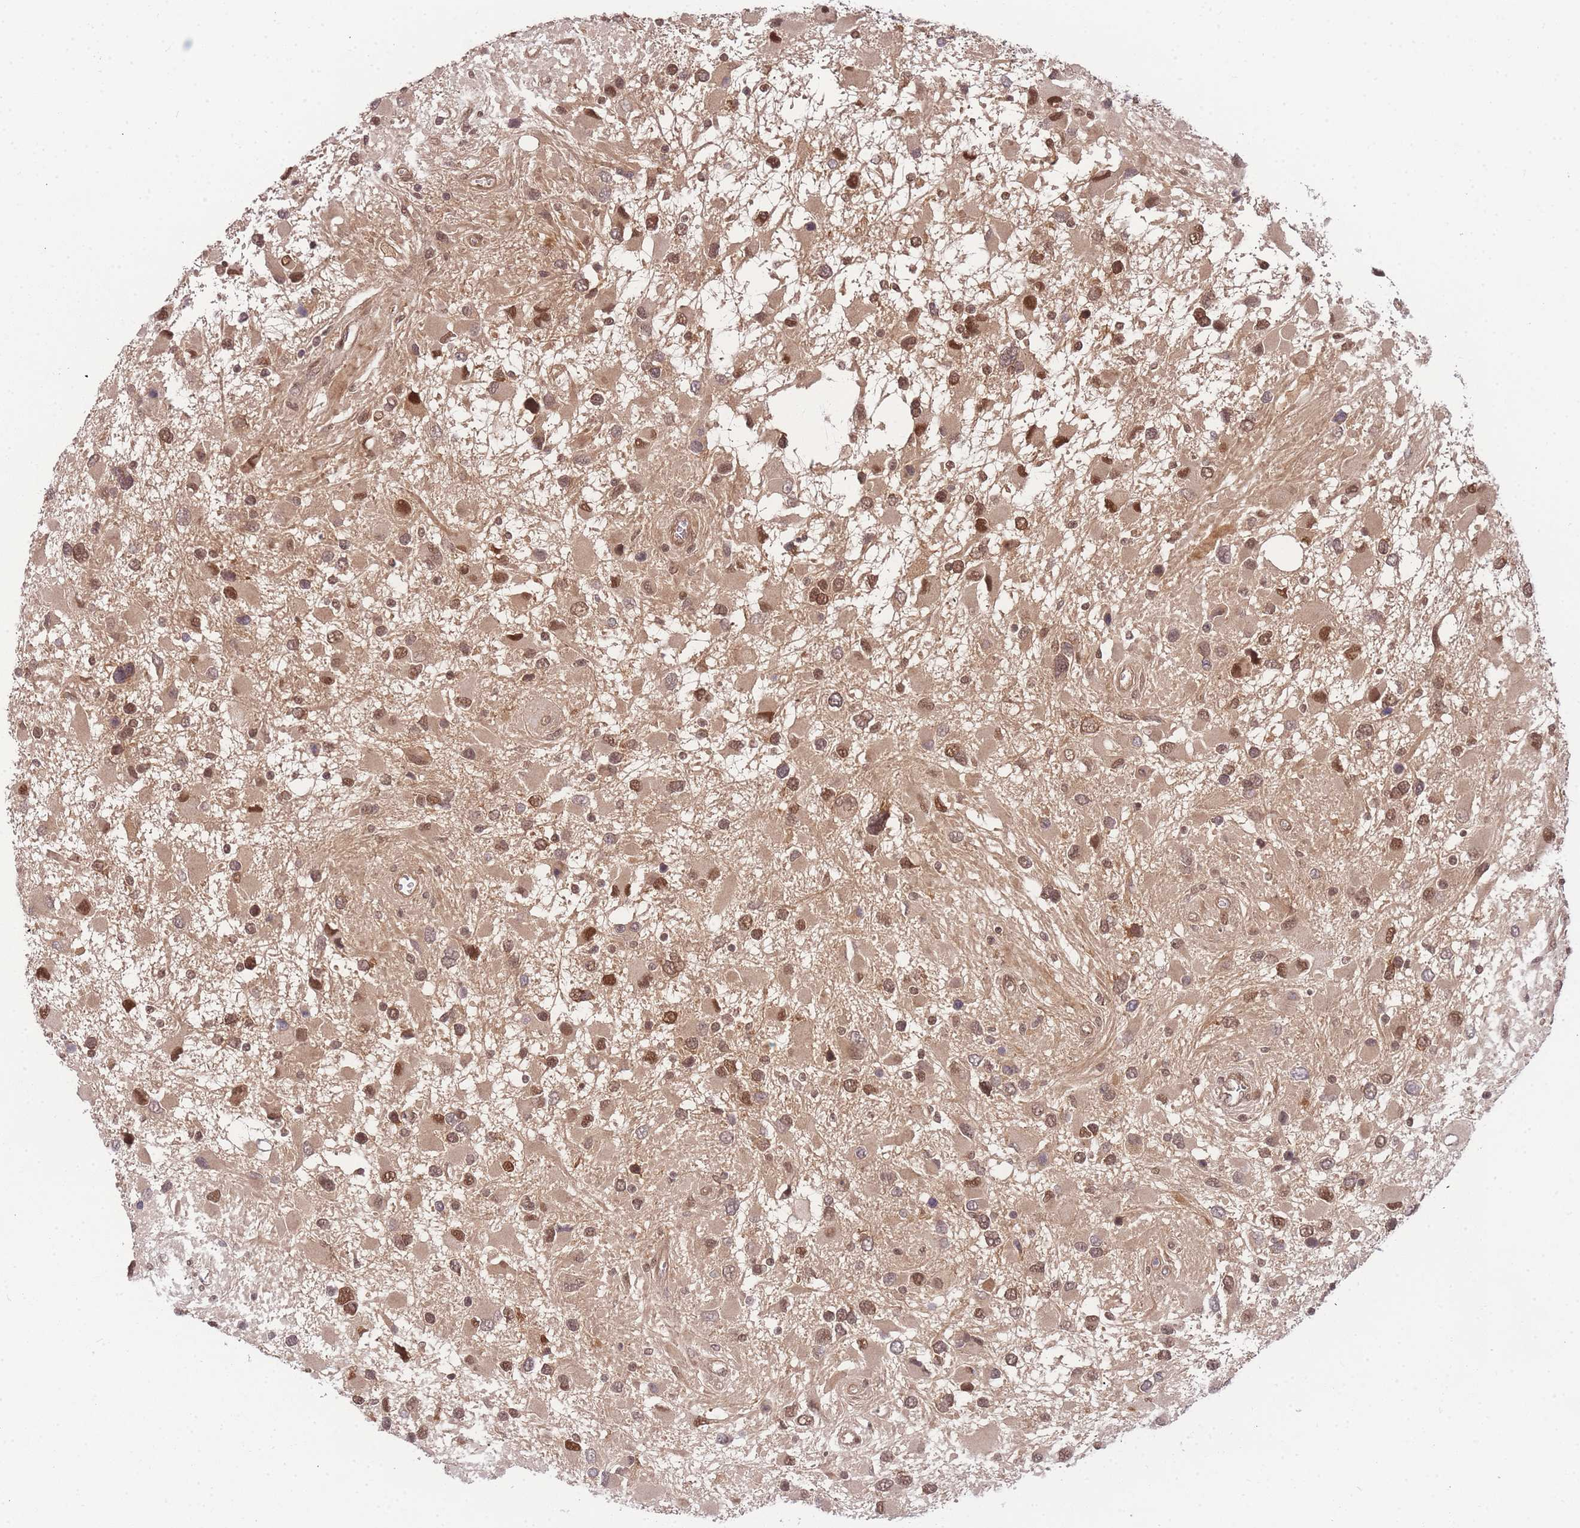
{"staining": {"intensity": "moderate", "quantity": ">75%", "location": "cytoplasmic/membranous,nuclear"}, "tissue": "glioma", "cell_type": "Tumor cells", "image_type": "cancer", "snomed": [{"axis": "morphology", "description": "Glioma, malignant, High grade"}, {"axis": "topography", "description": "Brain"}], "caption": "There is medium levels of moderate cytoplasmic/membranous and nuclear staining in tumor cells of glioma, as demonstrated by immunohistochemical staining (brown color).", "gene": "KIAA1191", "patient": {"sex": "male", "age": 53}}